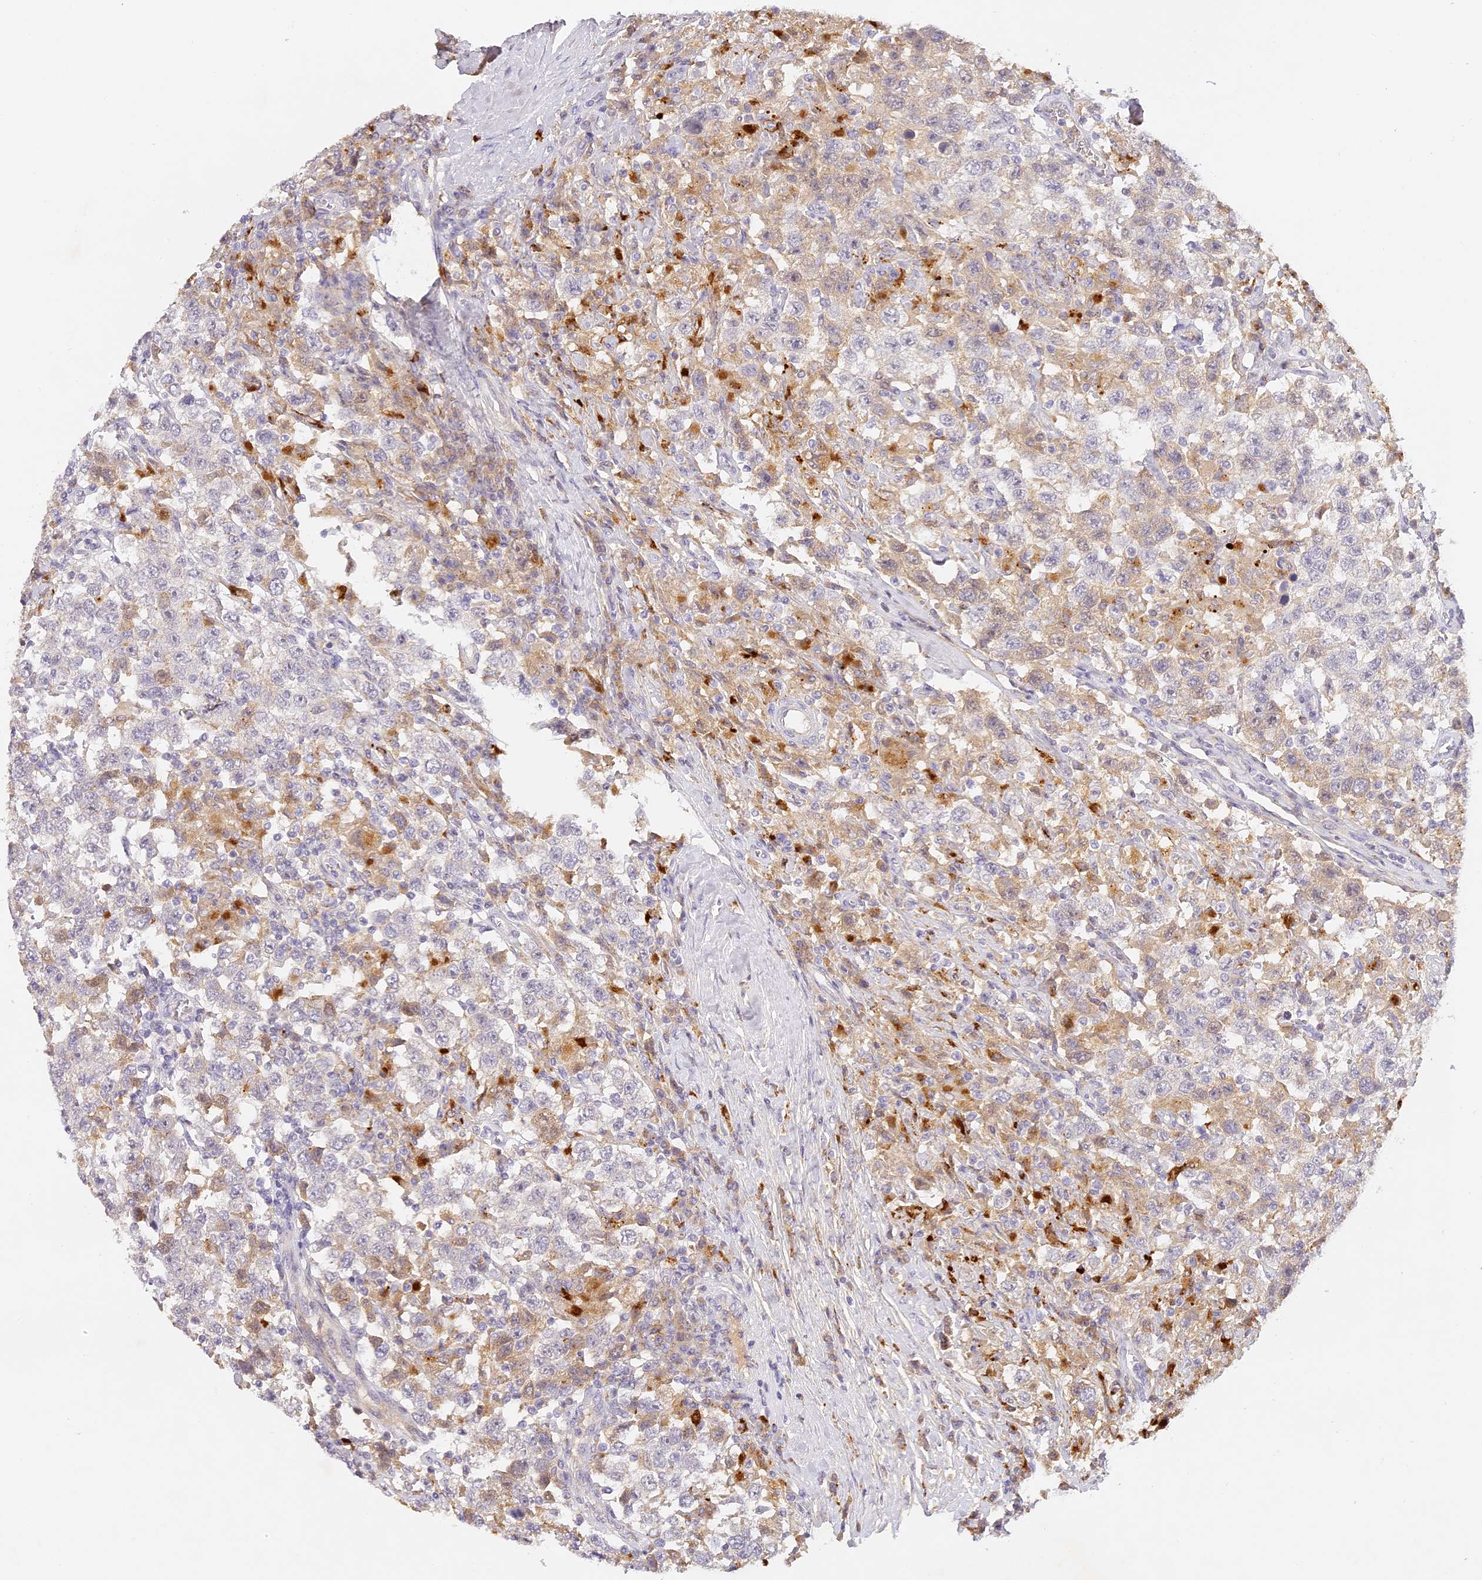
{"staining": {"intensity": "moderate", "quantity": "<25%", "location": "cytoplasmic/membranous"}, "tissue": "testis cancer", "cell_type": "Tumor cells", "image_type": "cancer", "snomed": [{"axis": "morphology", "description": "Seminoma, NOS"}, {"axis": "topography", "description": "Testis"}], "caption": "Protein analysis of testis cancer (seminoma) tissue displays moderate cytoplasmic/membranous positivity in about <25% of tumor cells. (brown staining indicates protein expression, while blue staining denotes nuclei).", "gene": "ELL3", "patient": {"sex": "male", "age": 41}}